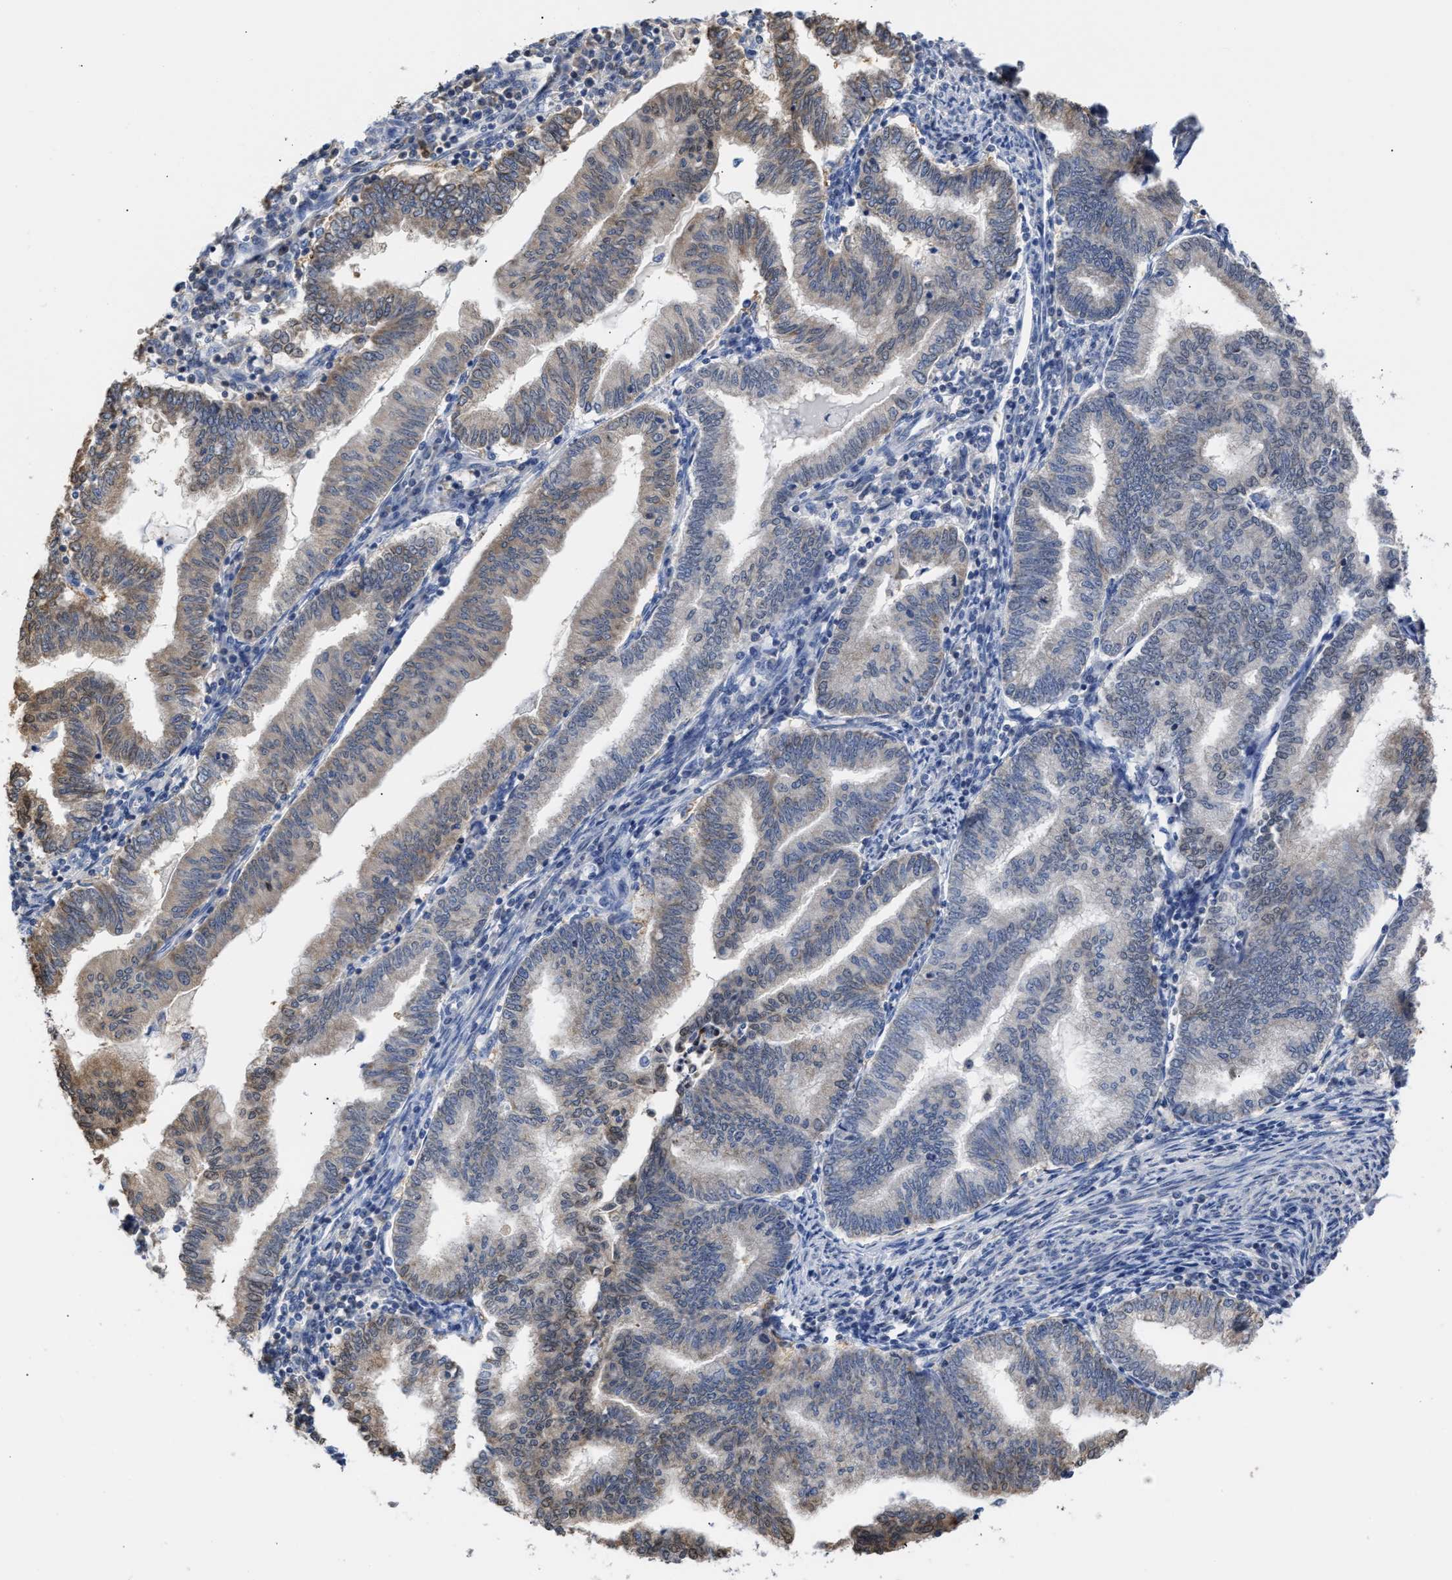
{"staining": {"intensity": "weak", "quantity": "25%-75%", "location": "cytoplasmic/membranous"}, "tissue": "endometrial cancer", "cell_type": "Tumor cells", "image_type": "cancer", "snomed": [{"axis": "morphology", "description": "Polyp, NOS"}, {"axis": "morphology", "description": "Adenocarcinoma, NOS"}, {"axis": "morphology", "description": "Adenoma, NOS"}, {"axis": "topography", "description": "Endometrium"}], "caption": "Immunohistochemistry (IHC) of endometrial adenoma shows low levels of weak cytoplasmic/membranous expression in approximately 25%-75% of tumor cells.", "gene": "KLHDC1", "patient": {"sex": "female", "age": 79}}